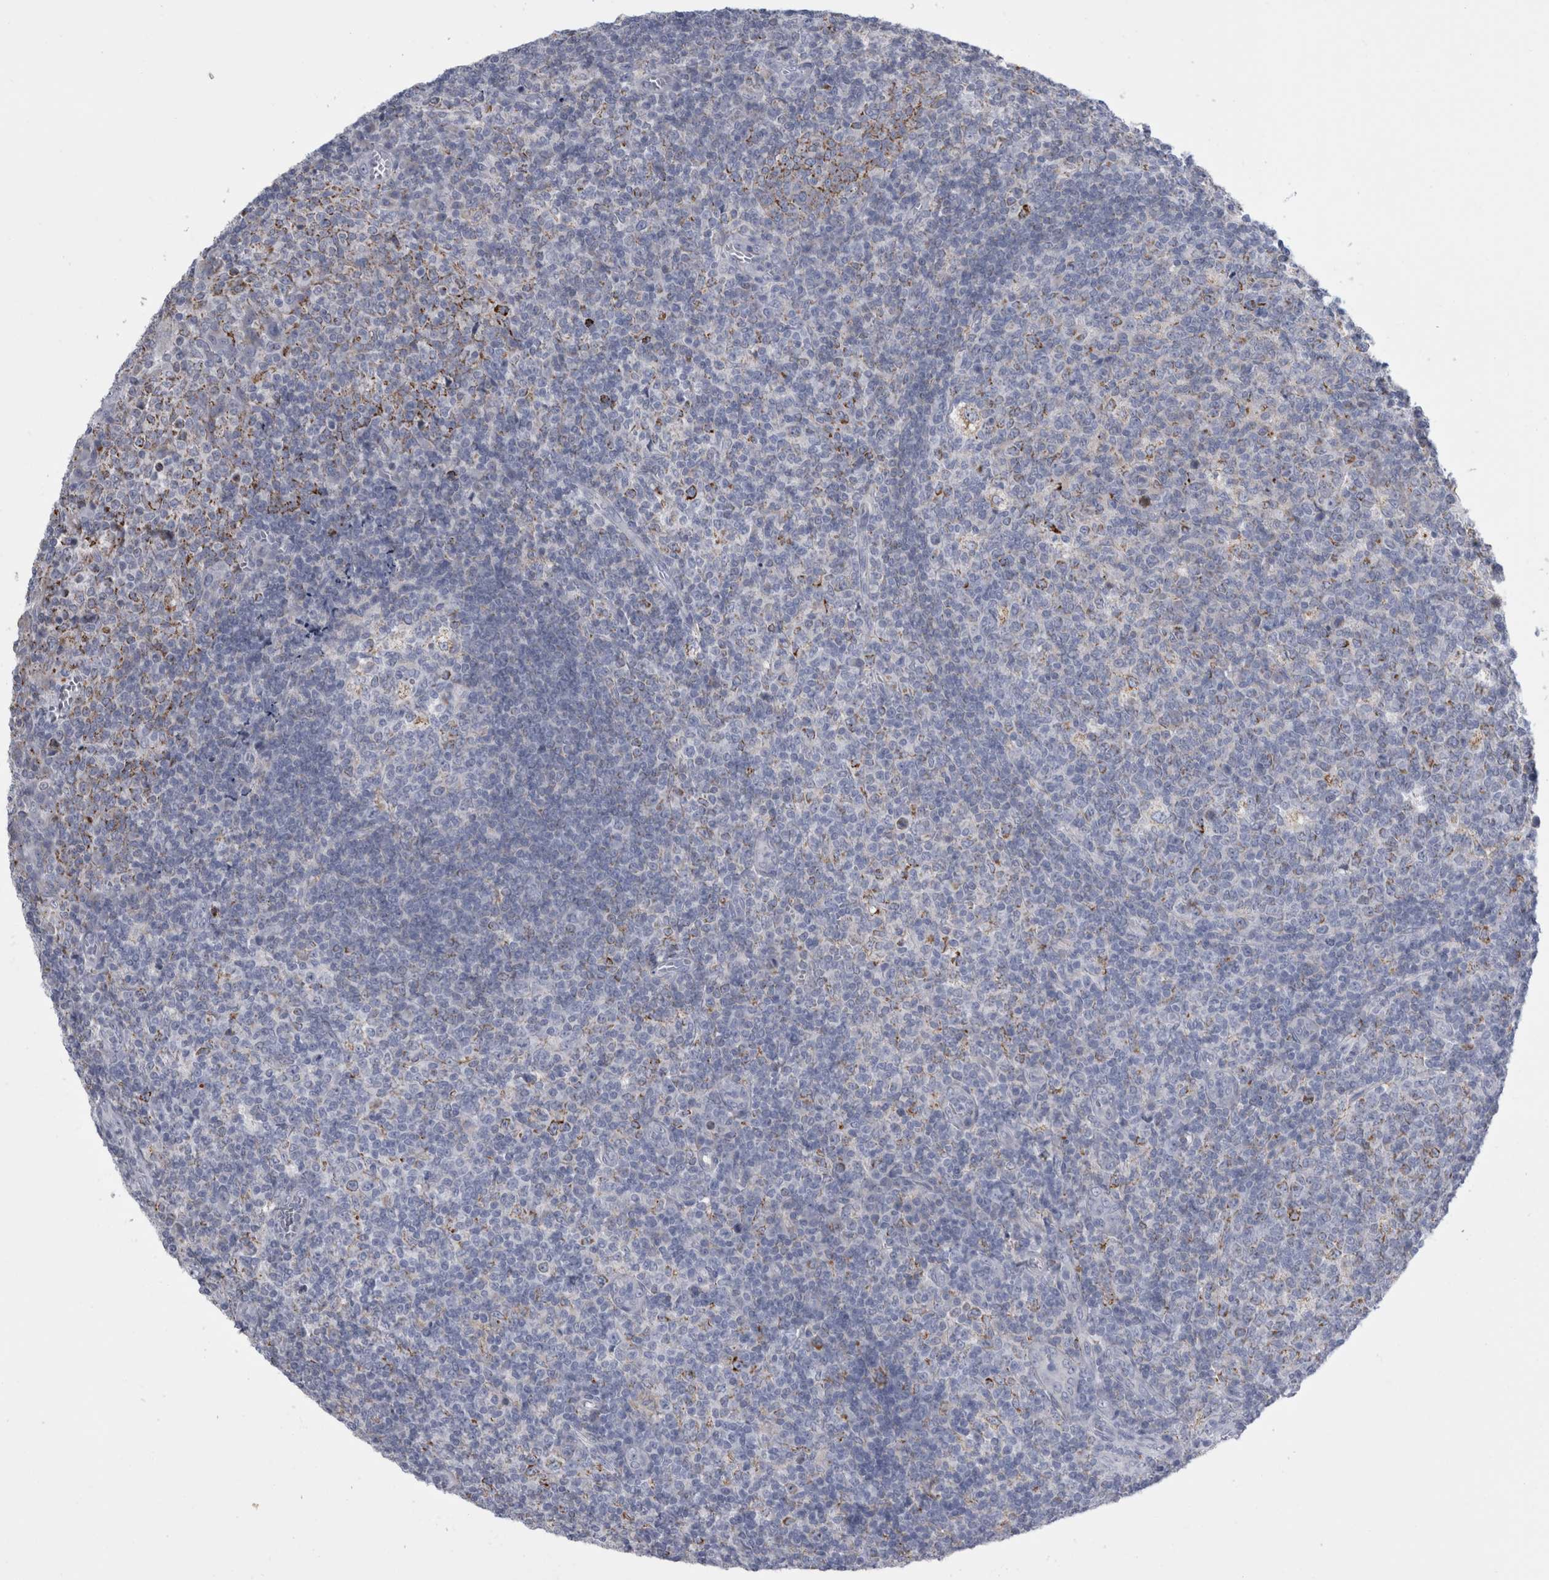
{"staining": {"intensity": "moderate", "quantity": "<25%", "location": "cytoplasmic/membranous"}, "tissue": "tonsil", "cell_type": "Germinal center cells", "image_type": "normal", "snomed": [{"axis": "morphology", "description": "Normal tissue, NOS"}, {"axis": "topography", "description": "Tonsil"}], "caption": "Immunohistochemistry staining of benign tonsil, which displays low levels of moderate cytoplasmic/membranous expression in approximately <25% of germinal center cells indicating moderate cytoplasmic/membranous protein staining. The staining was performed using DAB (brown) for protein detection and nuclei were counterstained in hematoxylin (blue).", "gene": "GATM", "patient": {"sex": "female", "age": 19}}